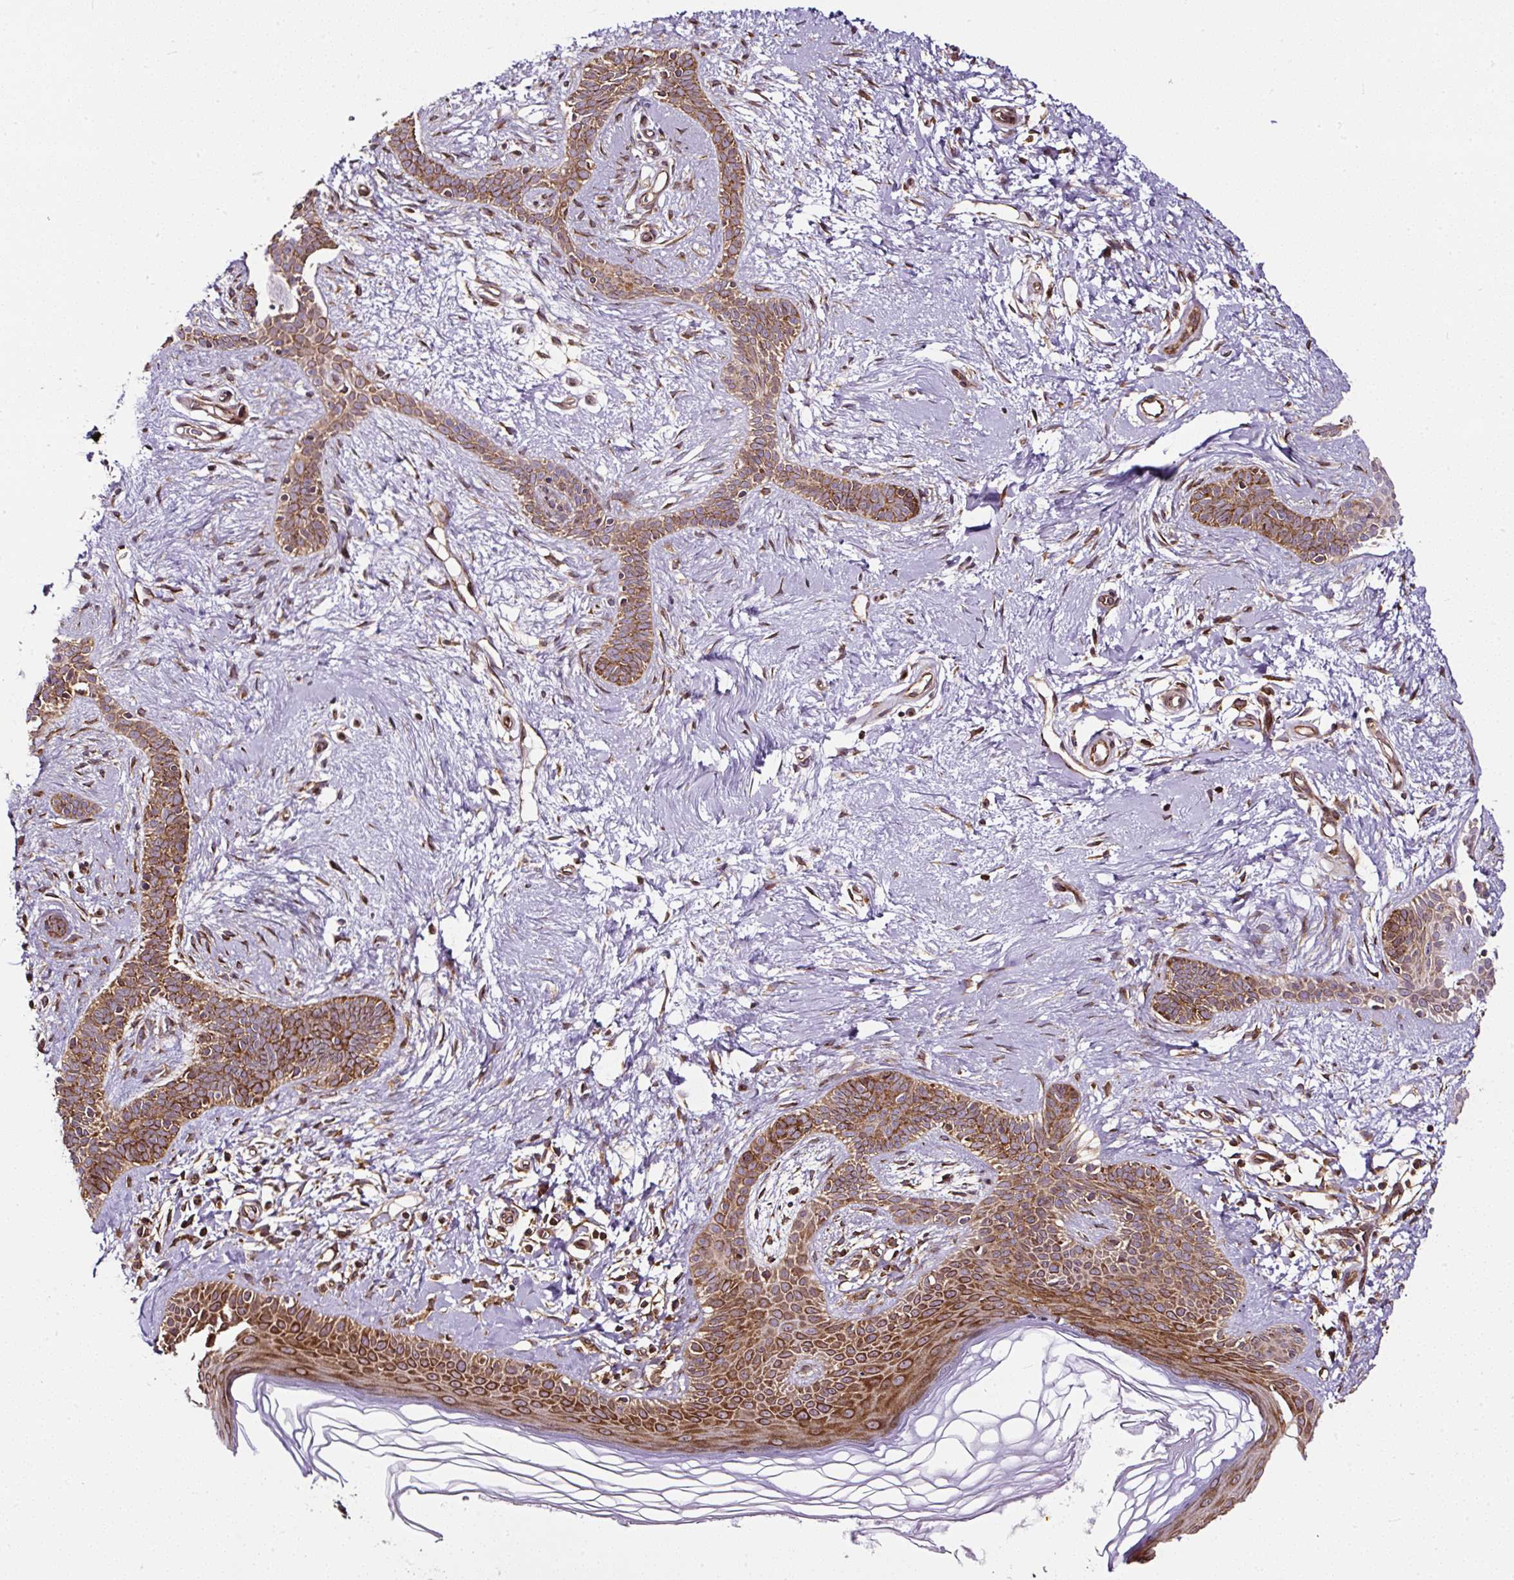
{"staining": {"intensity": "moderate", "quantity": ">75%", "location": "cytoplasmic/membranous"}, "tissue": "skin cancer", "cell_type": "Tumor cells", "image_type": "cancer", "snomed": [{"axis": "morphology", "description": "Basal cell carcinoma"}, {"axis": "topography", "description": "Skin"}], "caption": "Immunohistochemical staining of human skin basal cell carcinoma exhibits medium levels of moderate cytoplasmic/membranous staining in approximately >75% of tumor cells. (DAB (3,3'-diaminobenzidine) = brown stain, brightfield microscopy at high magnification).", "gene": "KDM4E", "patient": {"sex": "male", "age": 78}}